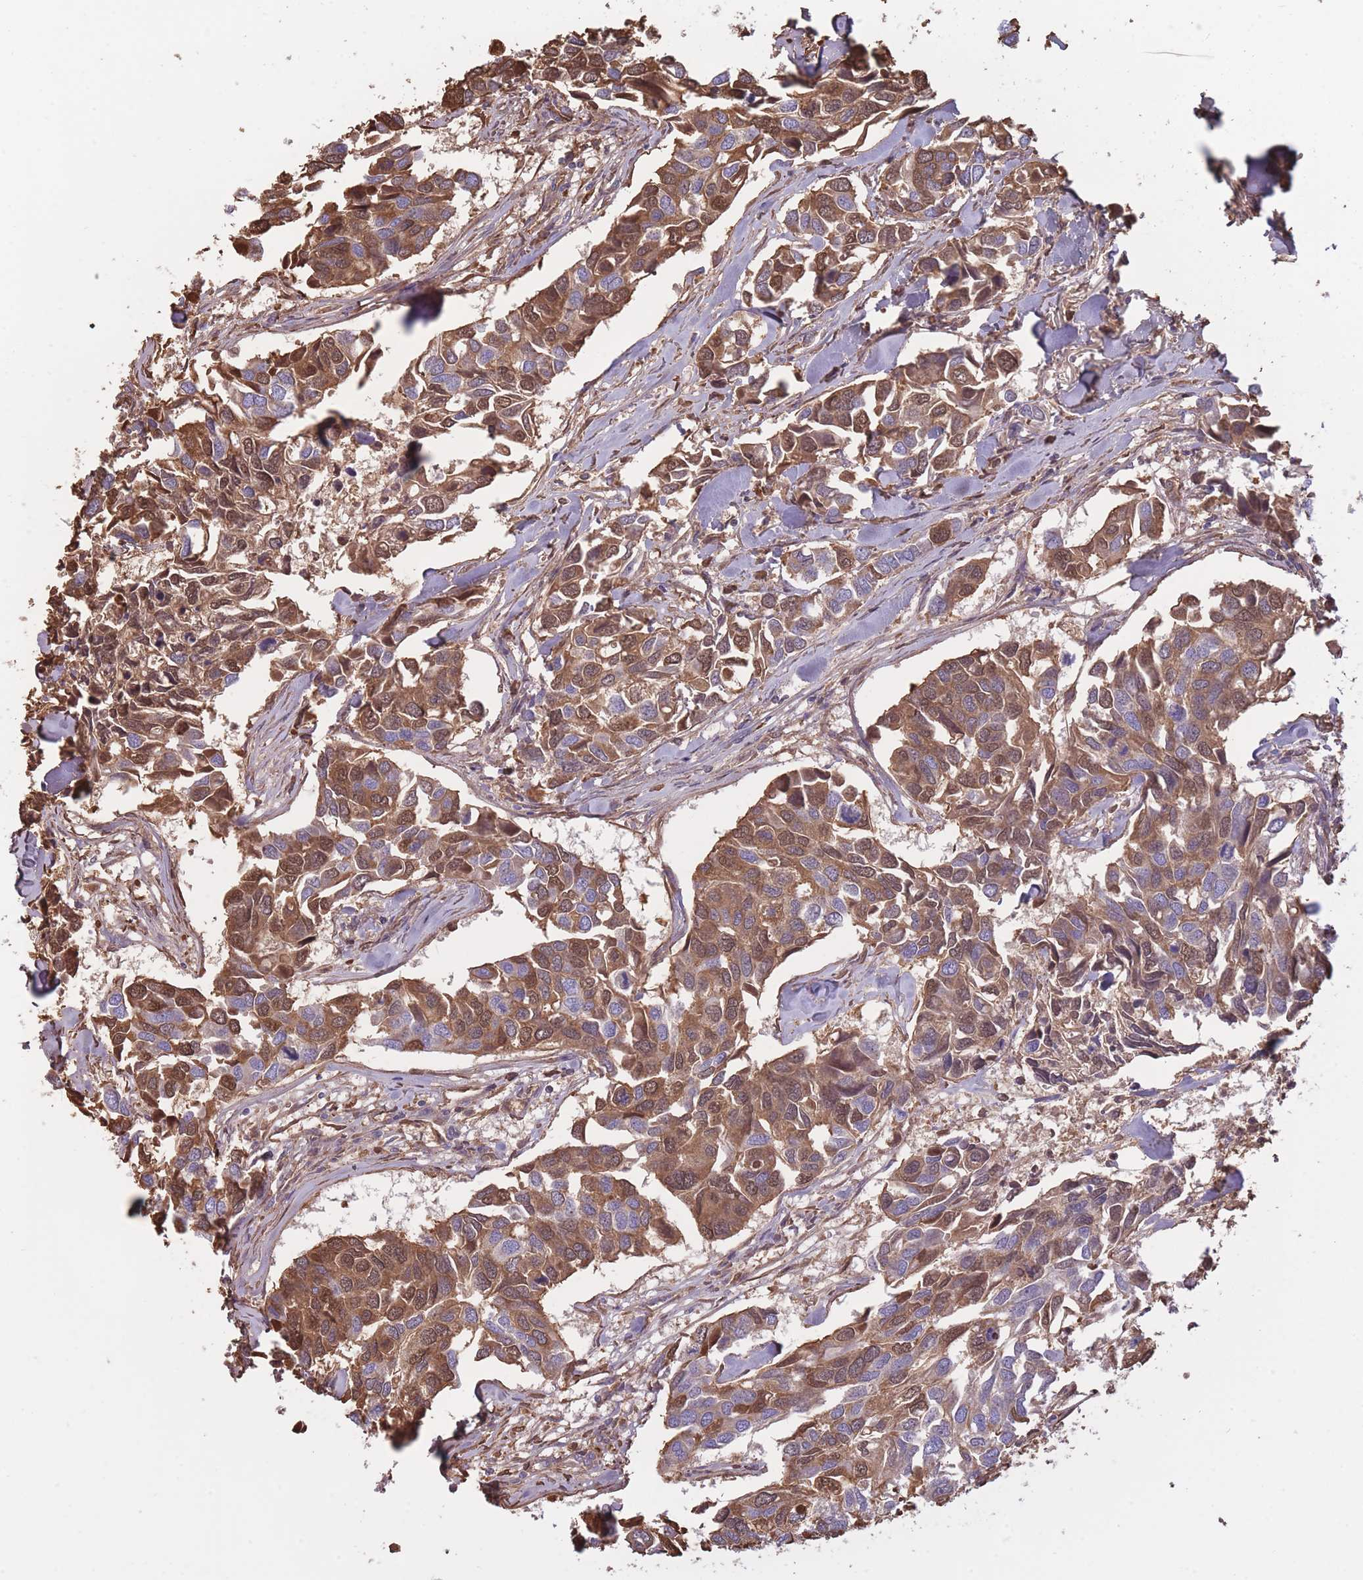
{"staining": {"intensity": "moderate", "quantity": ">75%", "location": "cytoplasmic/membranous"}, "tissue": "breast cancer", "cell_type": "Tumor cells", "image_type": "cancer", "snomed": [{"axis": "morphology", "description": "Duct carcinoma"}, {"axis": "topography", "description": "Breast"}], "caption": "Immunohistochemical staining of infiltrating ductal carcinoma (breast) shows medium levels of moderate cytoplasmic/membranous staining in approximately >75% of tumor cells. The staining is performed using DAB (3,3'-diaminobenzidine) brown chromogen to label protein expression. The nuclei are counter-stained blue using hematoxylin.", "gene": "KAT2A", "patient": {"sex": "female", "age": 83}}